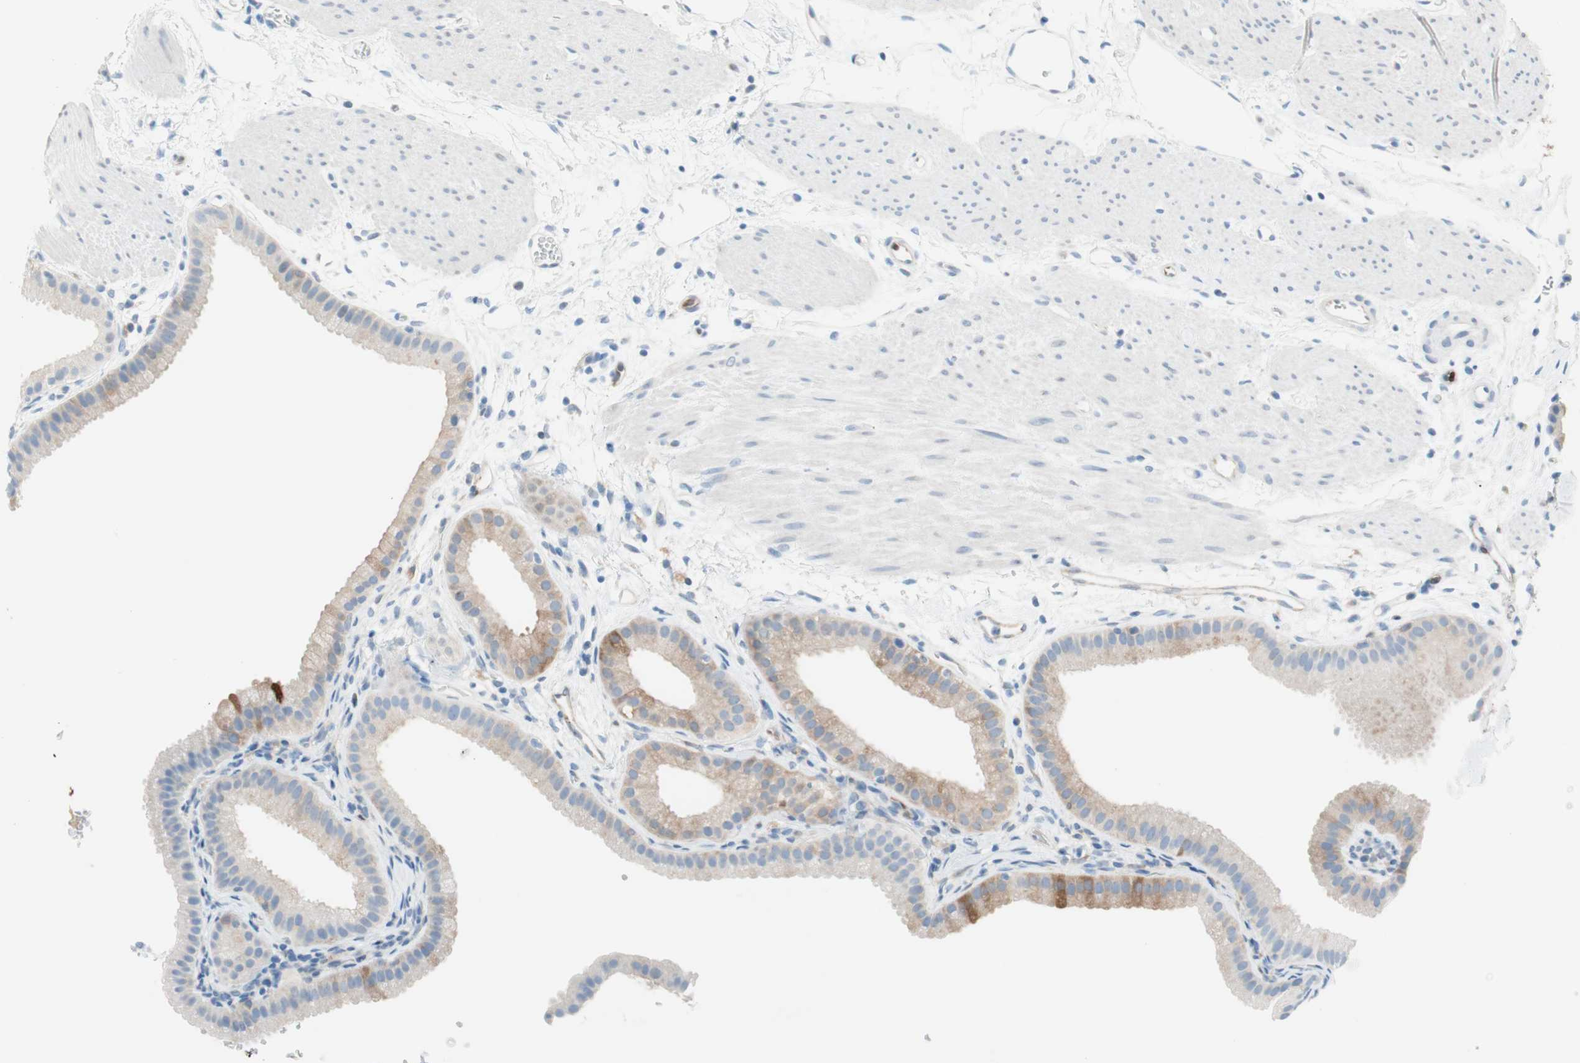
{"staining": {"intensity": "weak", "quantity": ">75%", "location": "cytoplasmic/membranous"}, "tissue": "gallbladder", "cell_type": "Glandular cells", "image_type": "normal", "snomed": [{"axis": "morphology", "description": "Normal tissue, NOS"}, {"axis": "topography", "description": "Gallbladder"}], "caption": "Normal gallbladder exhibits weak cytoplasmic/membranous staining in approximately >75% of glandular cells.", "gene": "GLUL", "patient": {"sex": "female", "age": 64}}